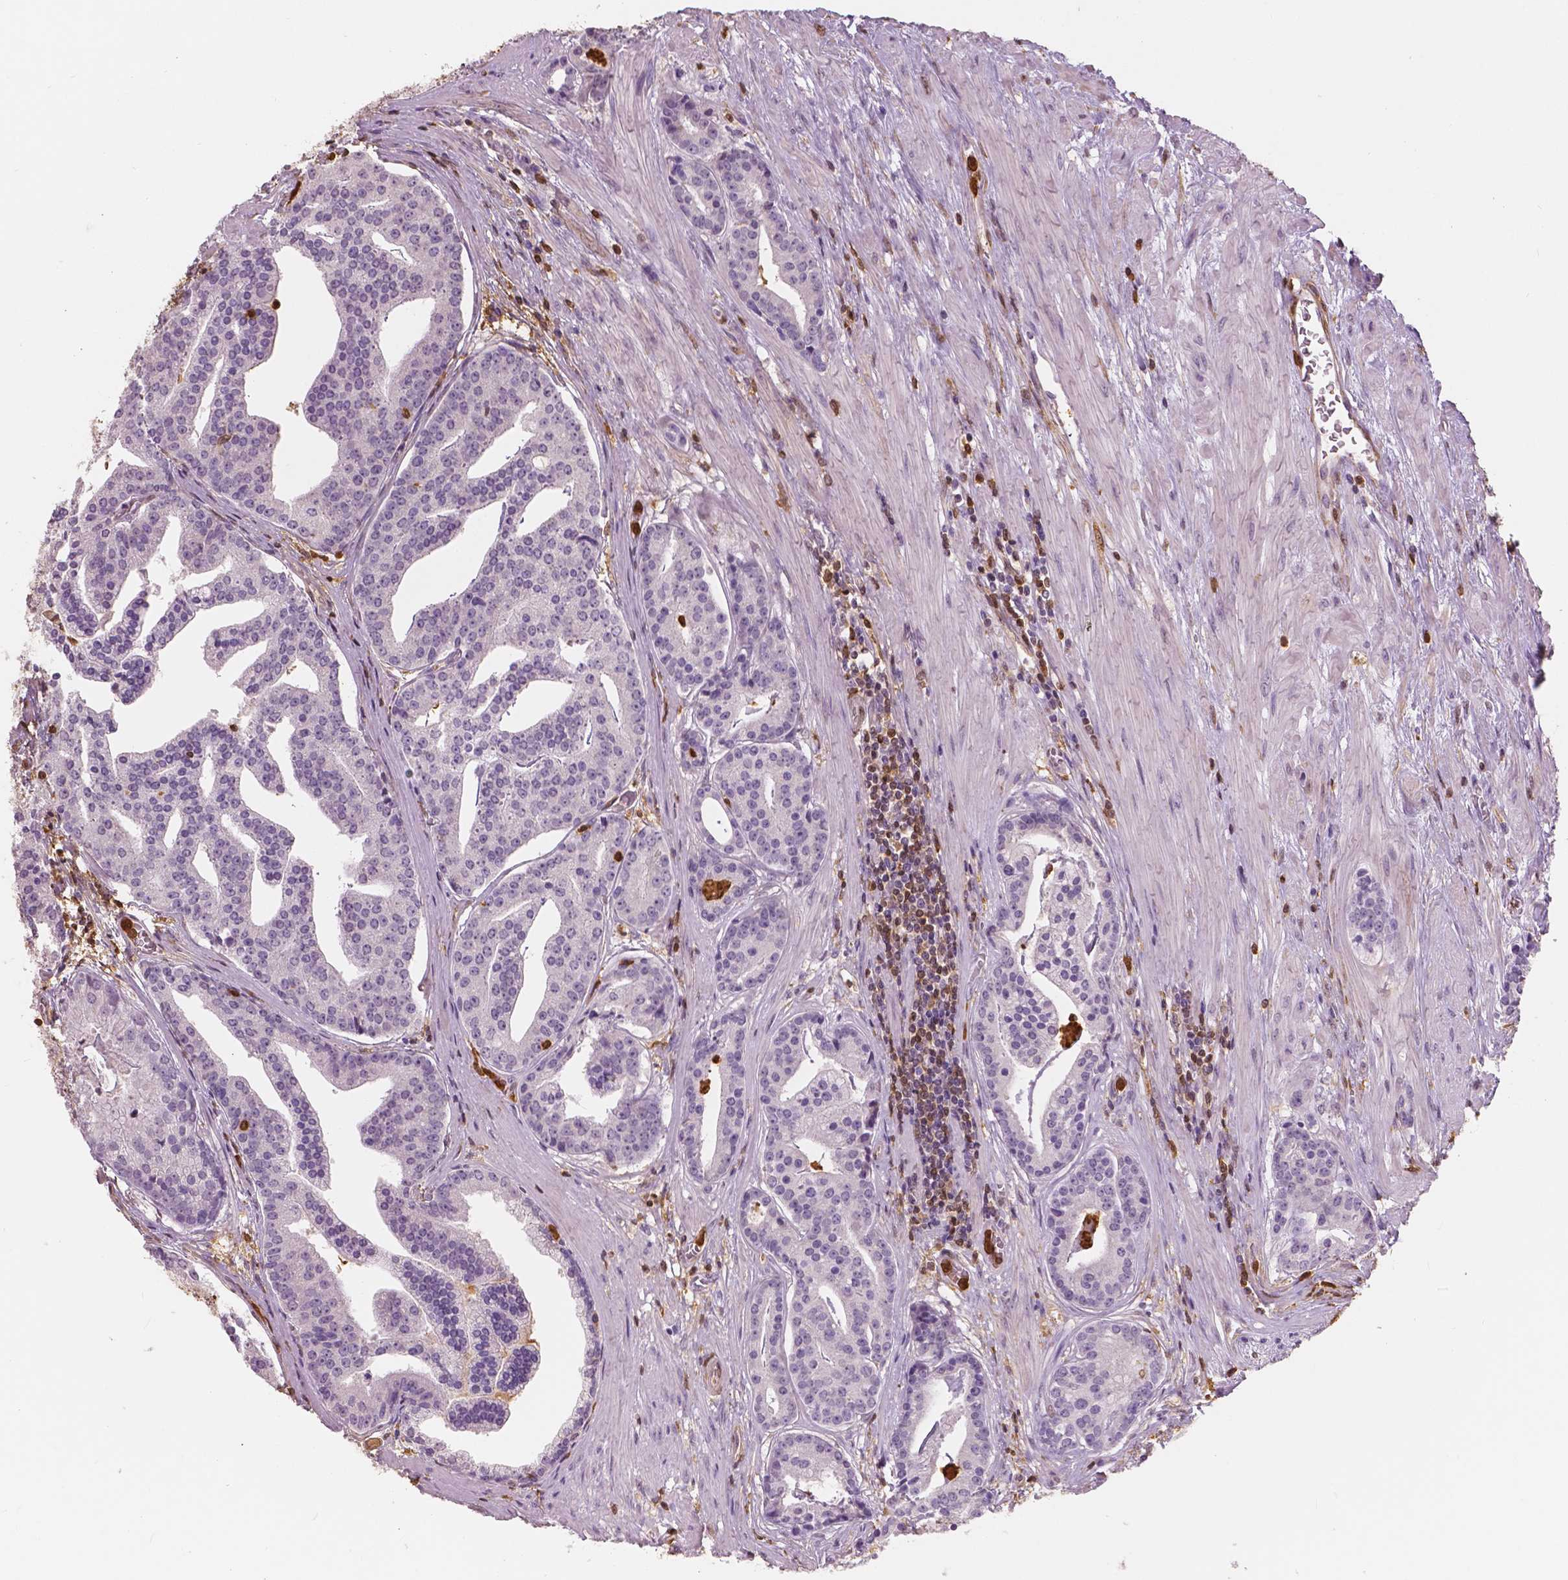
{"staining": {"intensity": "negative", "quantity": "none", "location": "none"}, "tissue": "prostate cancer", "cell_type": "Tumor cells", "image_type": "cancer", "snomed": [{"axis": "morphology", "description": "Adenocarcinoma, NOS"}, {"axis": "topography", "description": "Prostate and seminal vesicle, NOS"}, {"axis": "topography", "description": "Prostate"}], "caption": "Immunohistochemistry histopathology image of neoplastic tissue: human prostate cancer (adenocarcinoma) stained with DAB (3,3'-diaminobenzidine) displays no significant protein positivity in tumor cells.", "gene": "S100A4", "patient": {"sex": "male", "age": 44}}